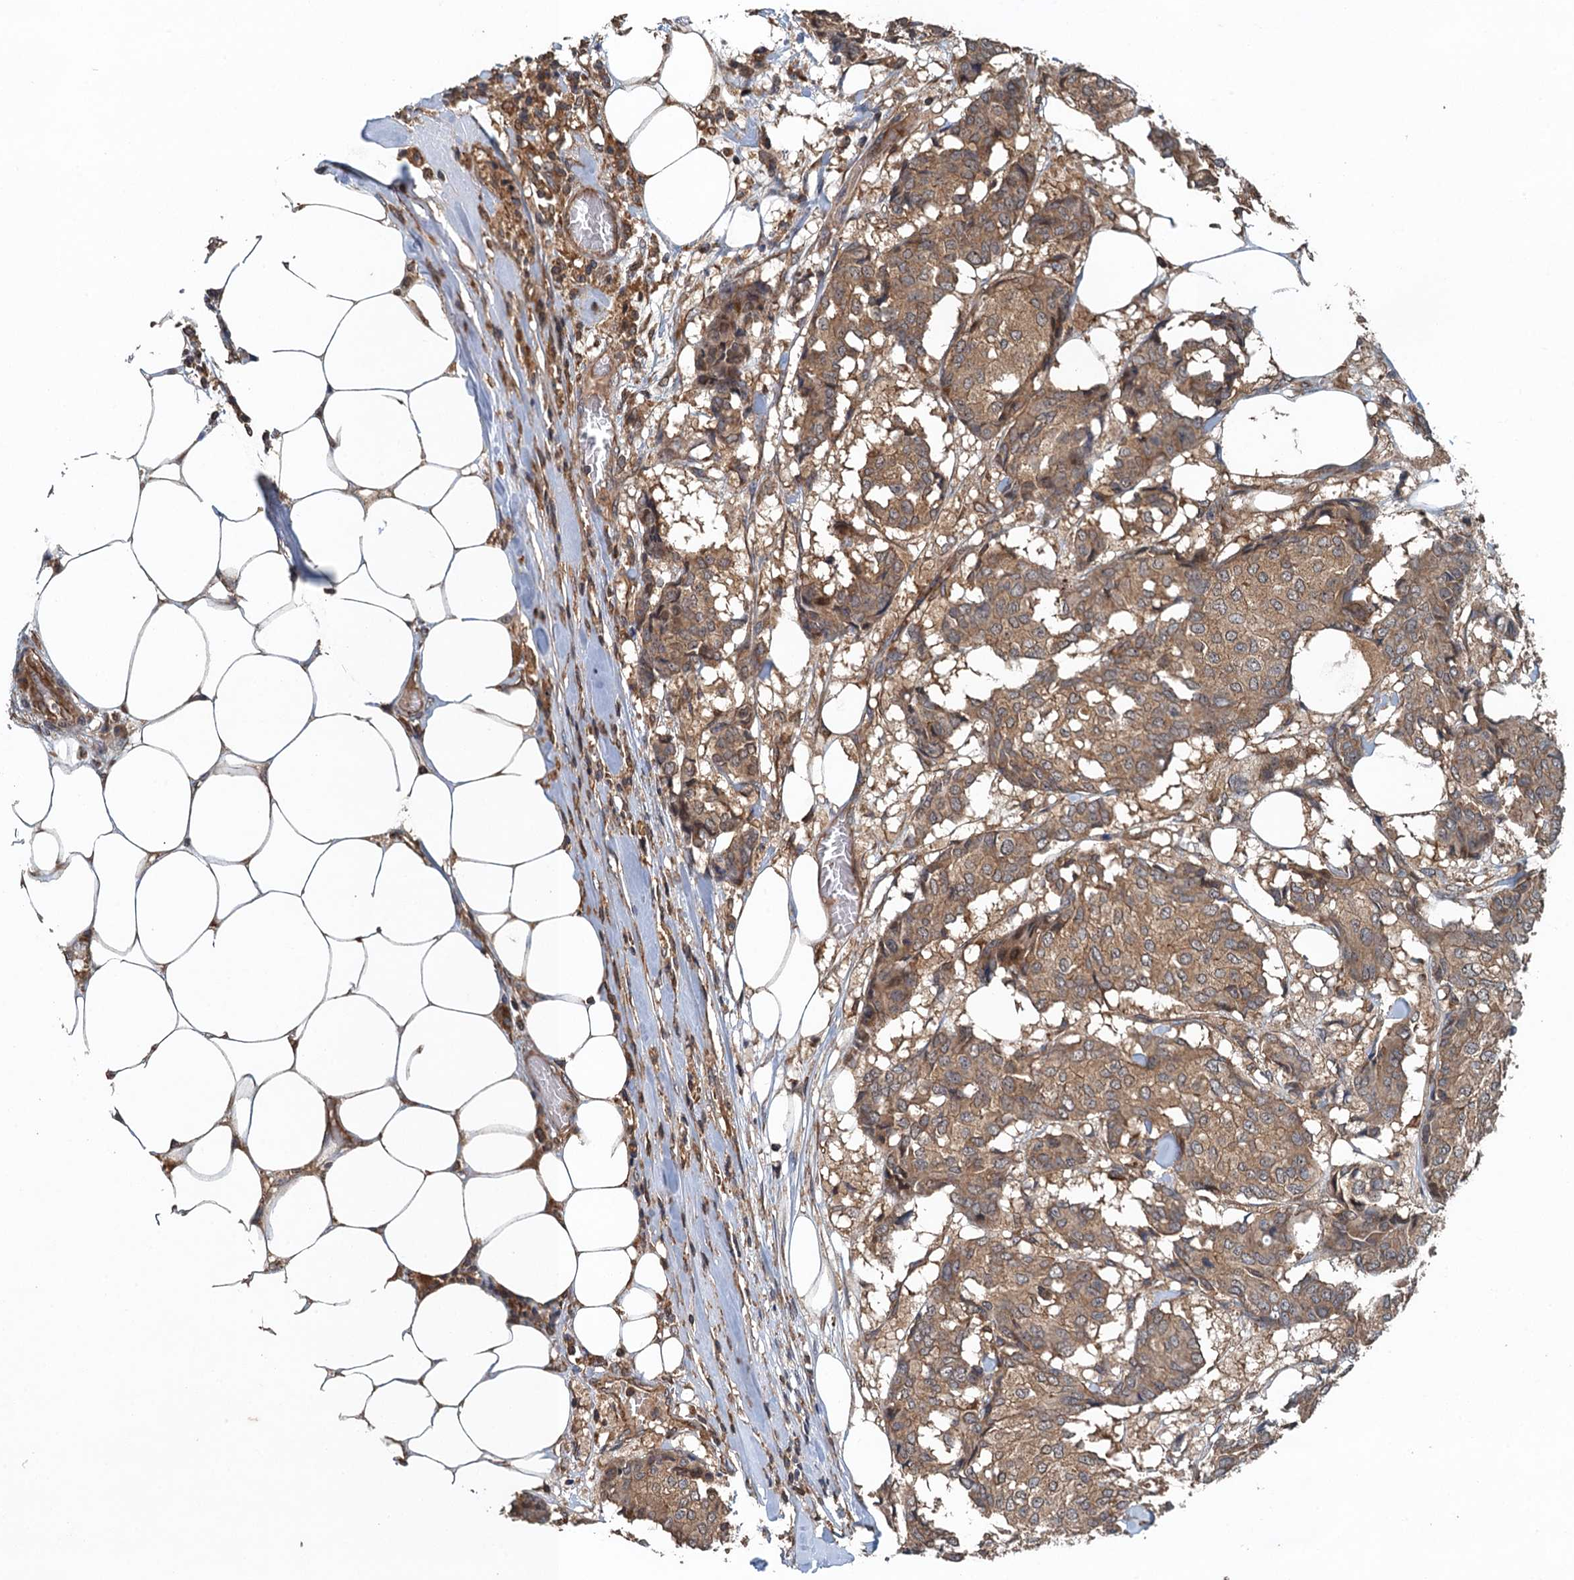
{"staining": {"intensity": "moderate", "quantity": ">75%", "location": "cytoplasmic/membranous"}, "tissue": "breast cancer", "cell_type": "Tumor cells", "image_type": "cancer", "snomed": [{"axis": "morphology", "description": "Duct carcinoma"}, {"axis": "topography", "description": "Breast"}], "caption": "Immunohistochemistry (IHC) photomicrograph of human breast cancer stained for a protein (brown), which shows medium levels of moderate cytoplasmic/membranous staining in about >75% of tumor cells.", "gene": "BORCS5", "patient": {"sex": "female", "age": 75}}